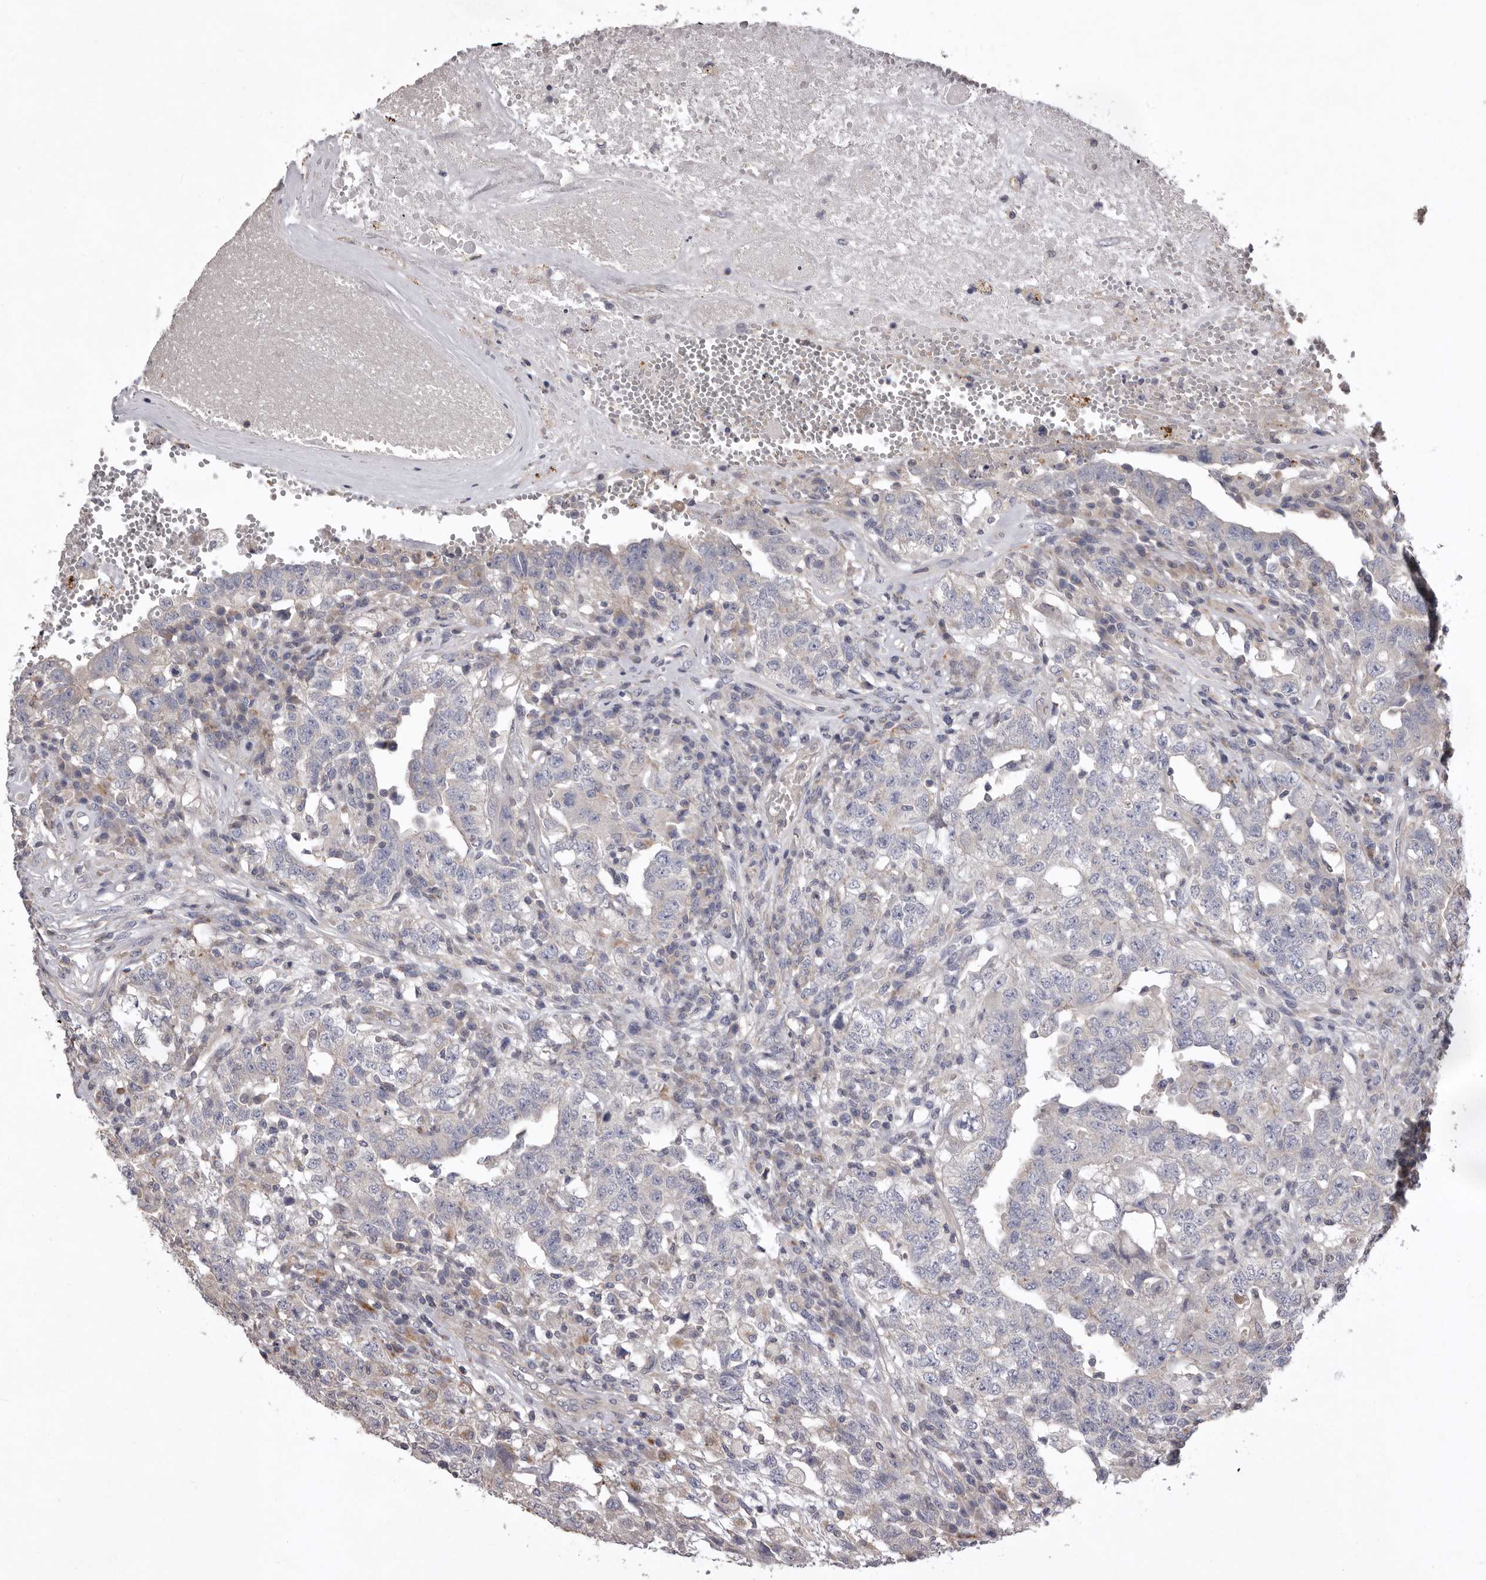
{"staining": {"intensity": "negative", "quantity": "none", "location": "none"}, "tissue": "testis cancer", "cell_type": "Tumor cells", "image_type": "cancer", "snomed": [{"axis": "morphology", "description": "Carcinoma, Embryonal, NOS"}, {"axis": "topography", "description": "Testis"}], "caption": "Human testis cancer stained for a protein using immunohistochemistry demonstrates no expression in tumor cells.", "gene": "WDR47", "patient": {"sex": "male", "age": 26}}